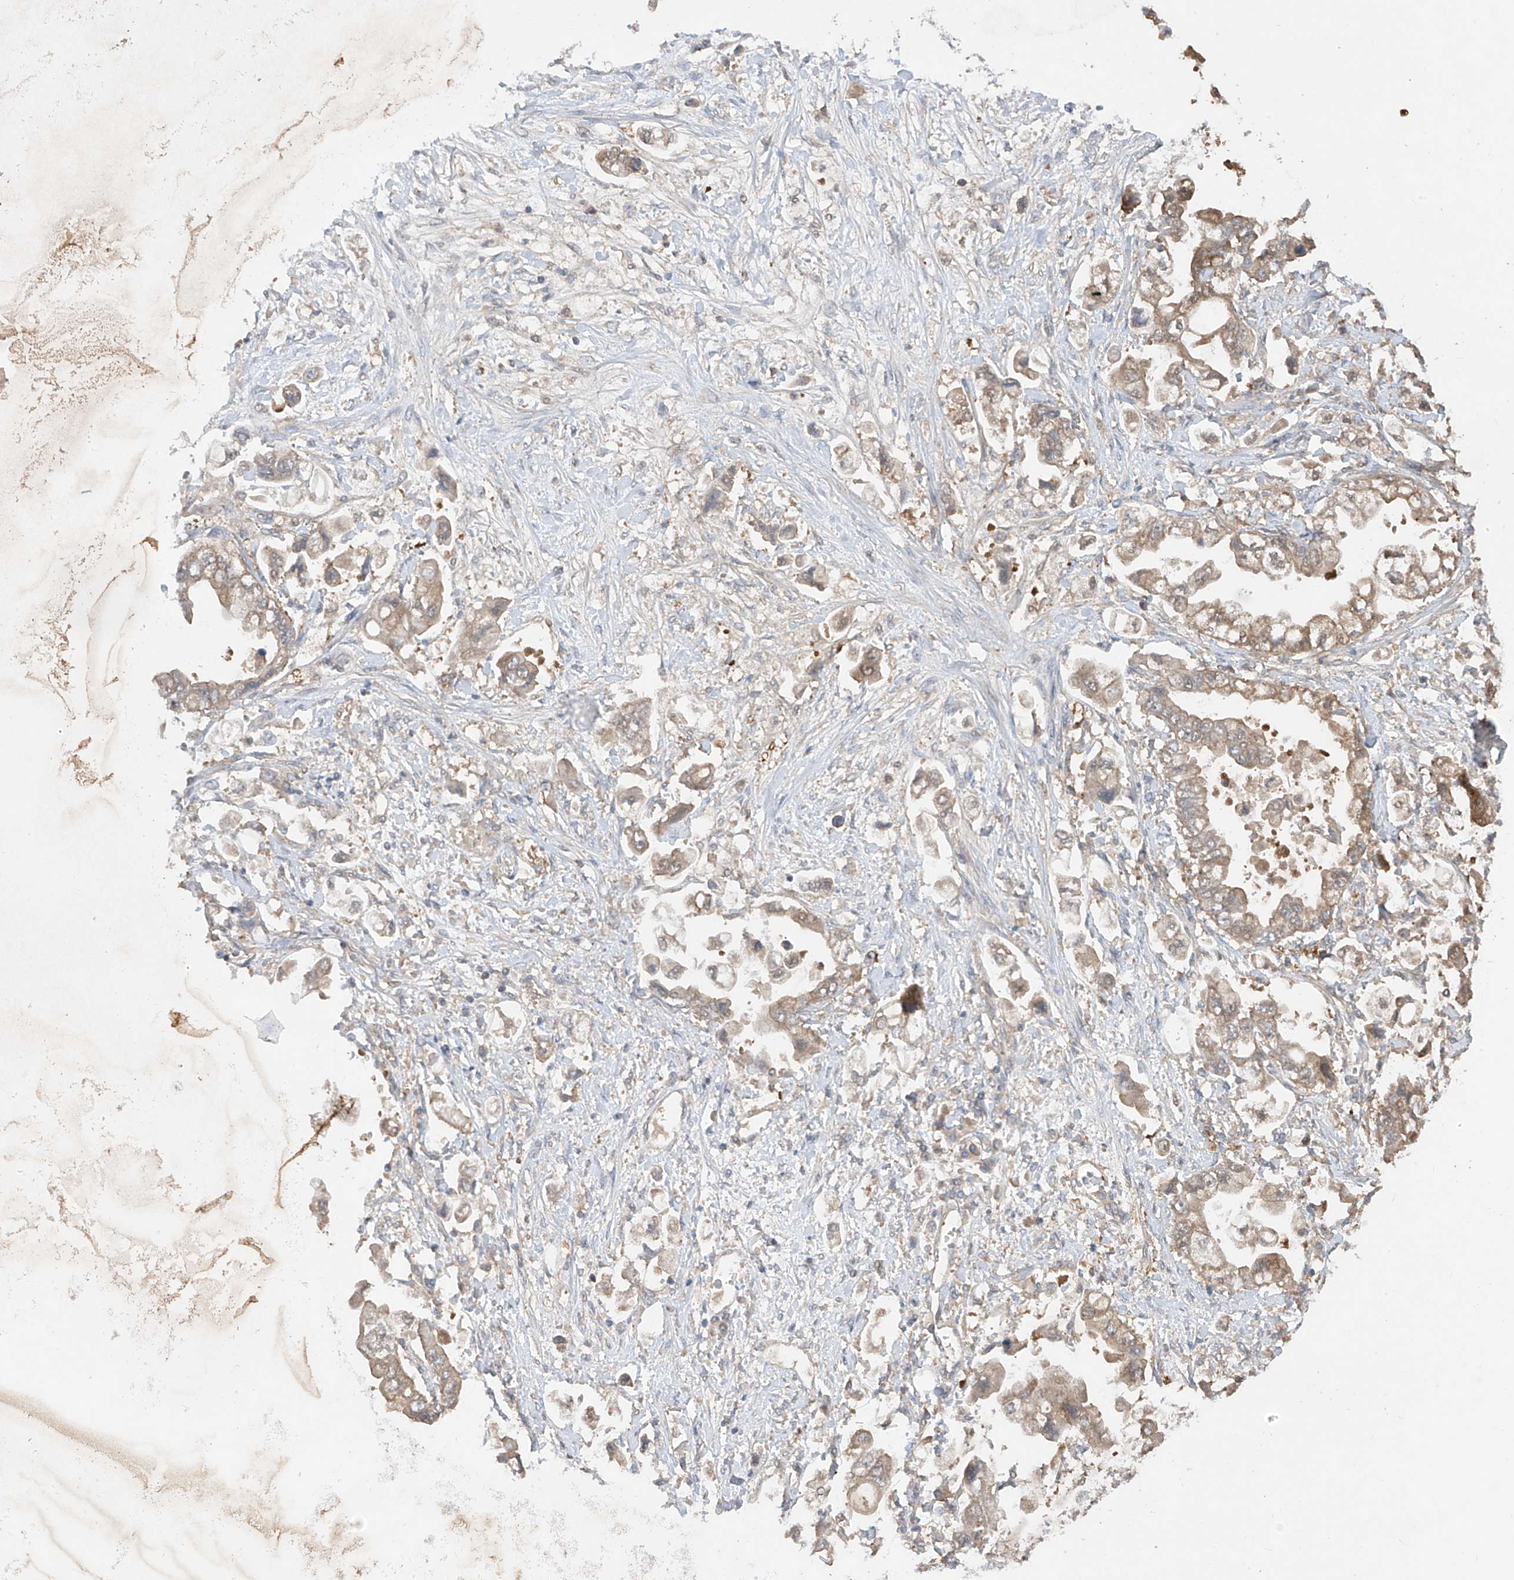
{"staining": {"intensity": "moderate", "quantity": "25%-75%", "location": "cytoplasmic/membranous"}, "tissue": "stomach cancer", "cell_type": "Tumor cells", "image_type": "cancer", "snomed": [{"axis": "morphology", "description": "Adenocarcinoma, NOS"}, {"axis": "topography", "description": "Stomach"}], "caption": "Immunohistochemistry (IHC) image of neoplastic tissue: human adenocarcinoma (stomach) stained using immunohistochemistry (IHC) demonstrates medium levels of moderate protein expression localized specifically in the cytoplasmic/membranous of tumor cells, appearing as a cytoplasmic/membranous brown color.", "gene": "CACNA2D4", "patient": {"sex": "male", "age": 62}}